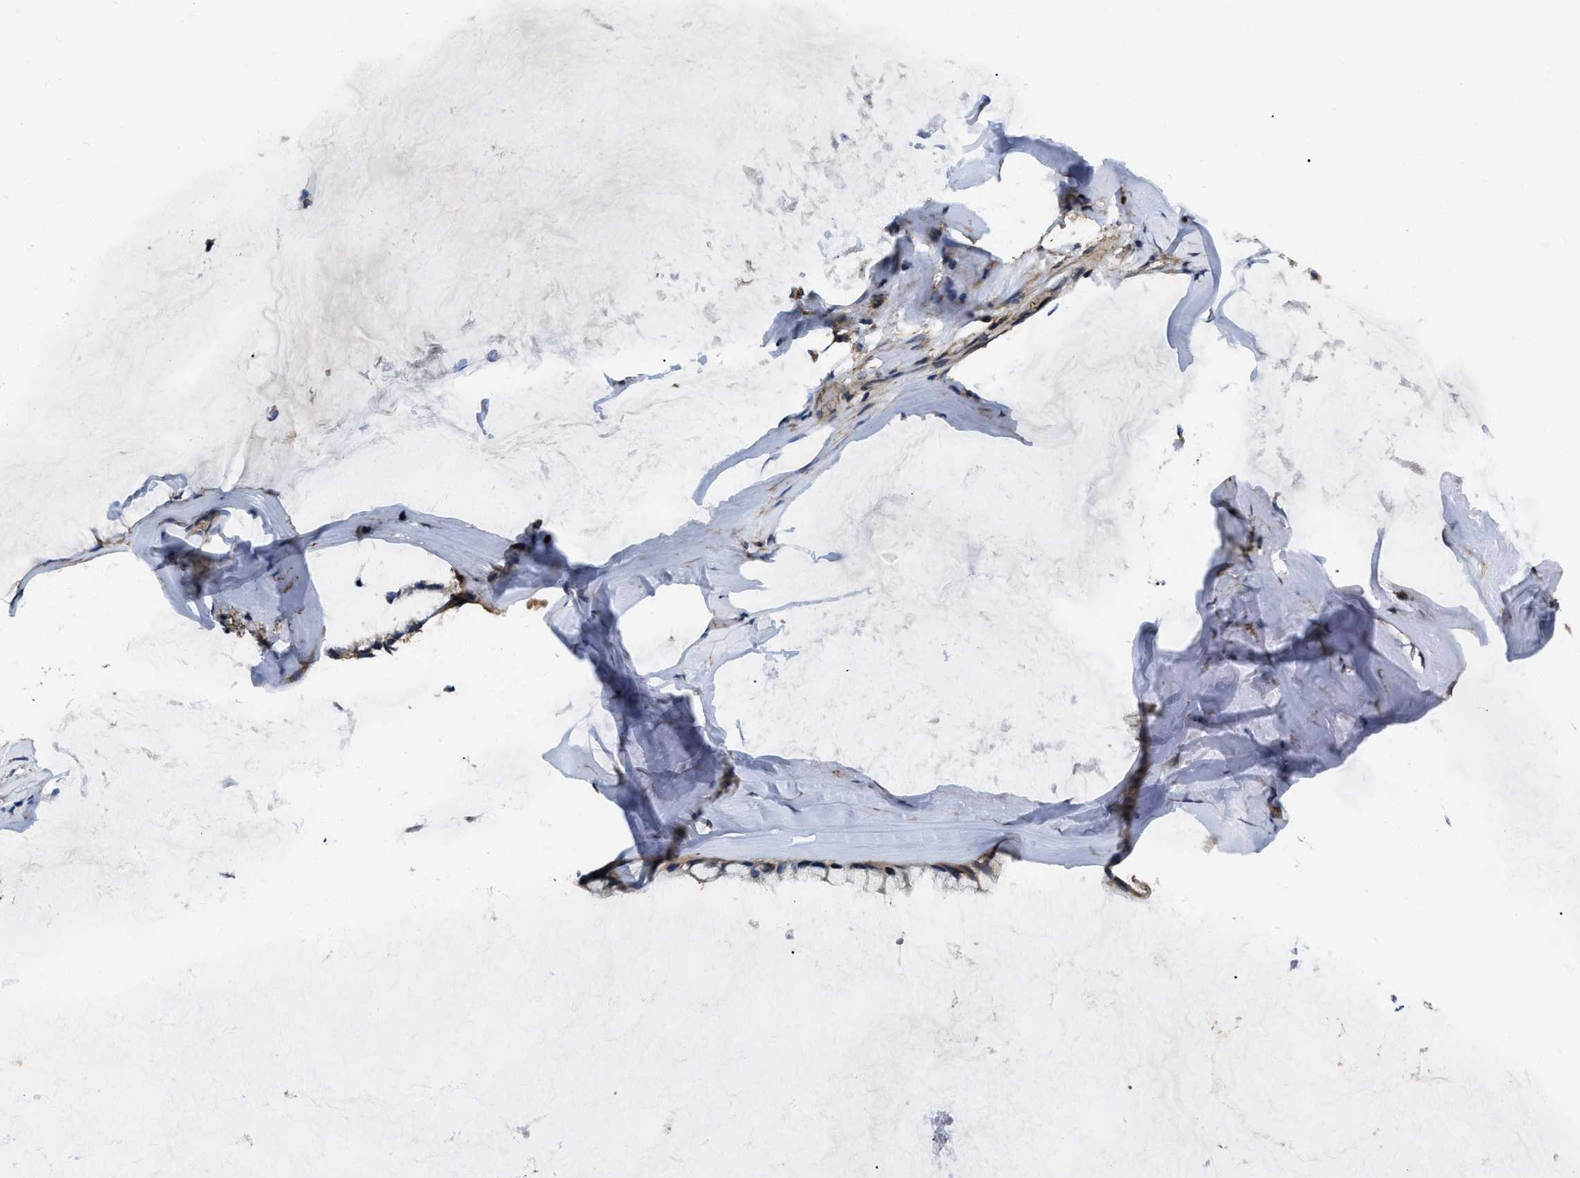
{"staining": {"intensity": "weak", "quantity": ">75%", "location": "cytoplasmic/membranous"}, "tissue": "ovarian cancer", "cell_type": "Tumor cells", "image_type": "cancer", "snomed": [{"axis": "morphology", "description": "Cystadenocarcinoma, mucinous, NOS"}, {"axis": "topography", "description": "Ovary"}], "caption": "Ovarian cancer tissue reveals weak cytoplasmic/membranous positivity in approximately >75% of tumor cells (DAB (3,3'-diaminobenzidine) = brown stain, brightfield microscopy at high magnification).", "gene": "GET4", "patient": {"sex": "female", "age": 39}}